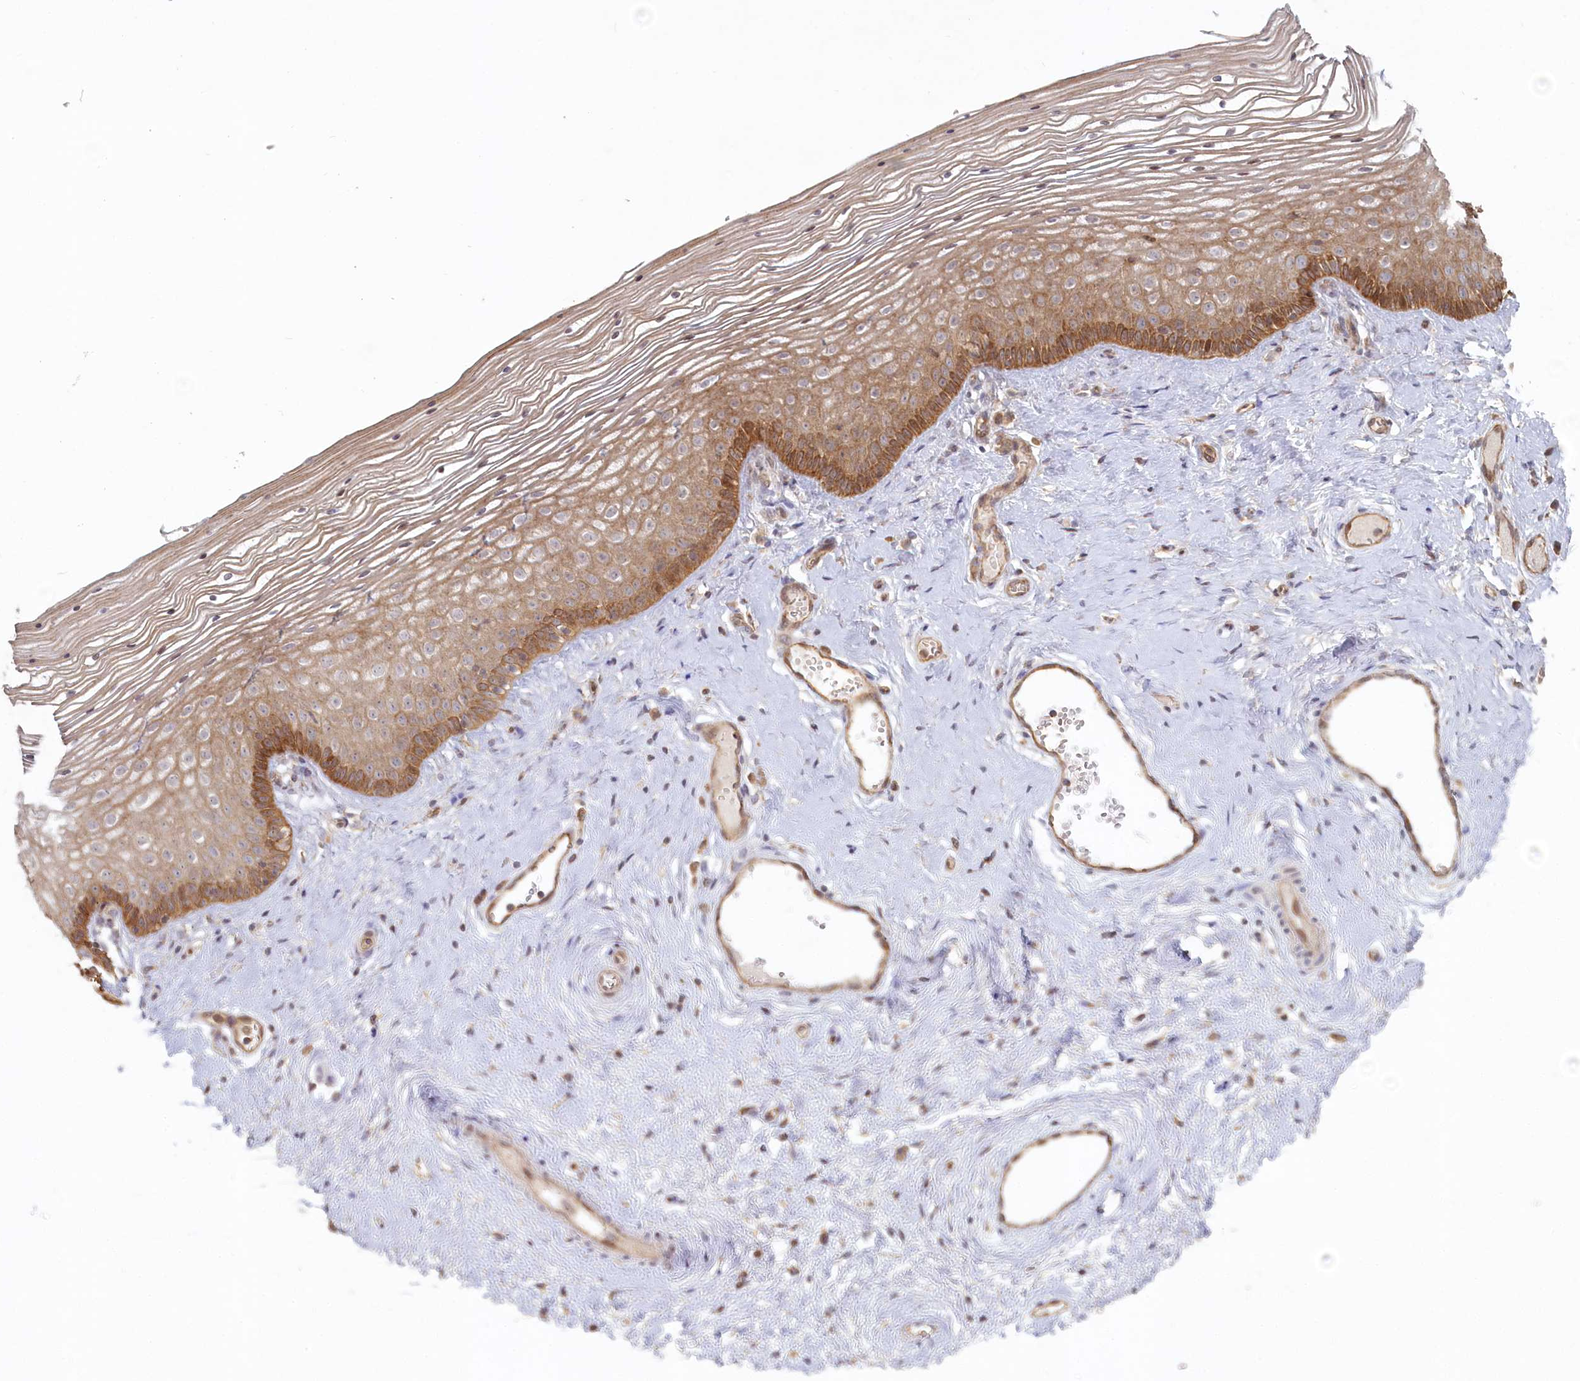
{"staining": {"intensity": "moderate", "quantity": ">75%", "location": "cytoplasmic/membranous"}, "tissue": "vagina", "cell_type": "Squamous epithelial cells", "image_type": "normal", "snomed": [{"axis": "morphology", "description": "Normal tissue, NOS"}, {"axis": "topography", "description": "Vagina"}], "caption": "Squamous epithelial cells reveal medium levels of moderate cytoplasmic/membranous expression in approximately >75% of cells in unremarkable vagina.", "gene": "HAL", "patient": {"sex": "female", "age": 46}}